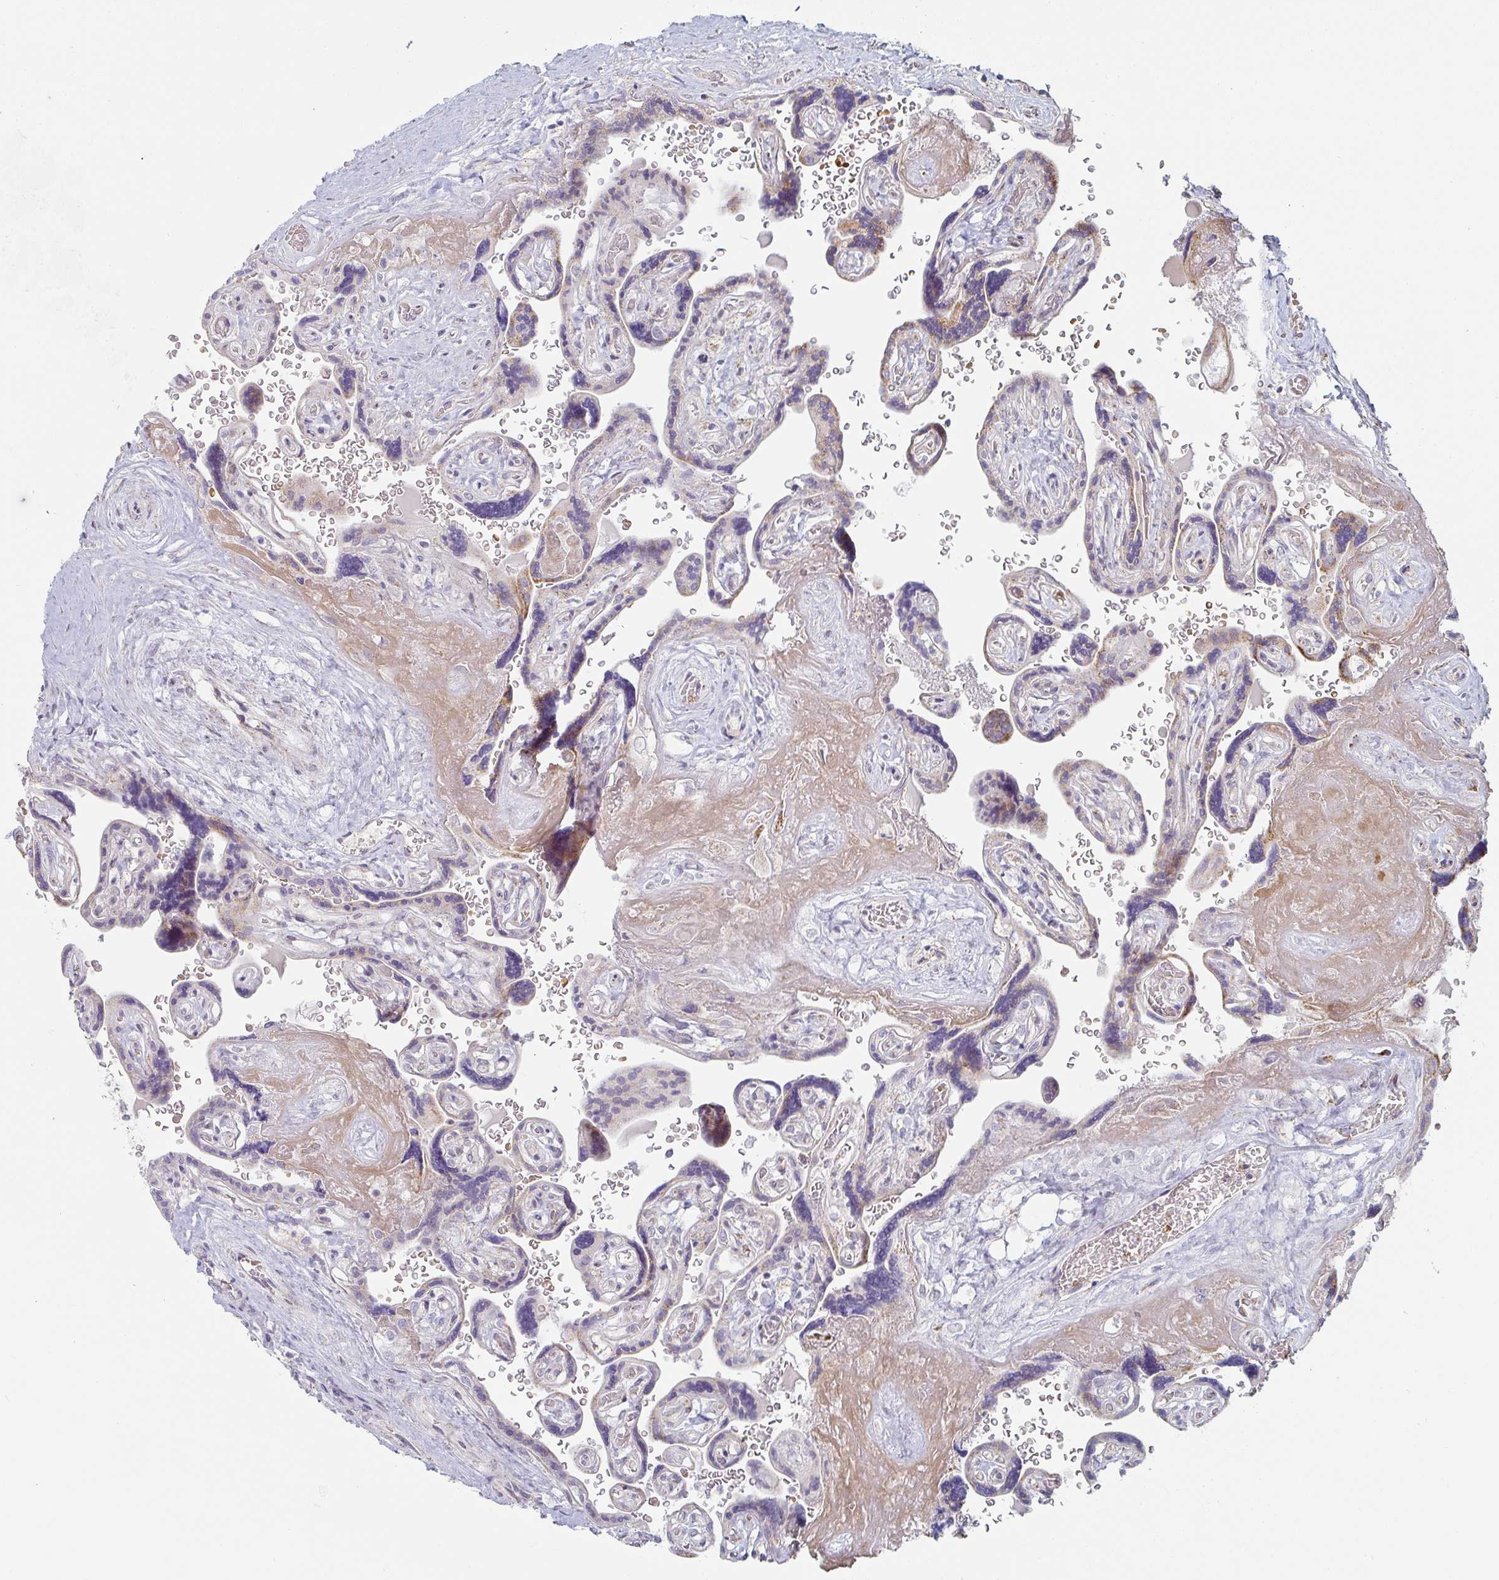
{"staining": {"intensity": "weak", "quantity": "<25%", "location": "cytoplasmic/membranous"}, "tissue": "placenta", "cell_type": "Decidual cells", "image_type": "normal", "snomed": [{"axis": "morphology", "description": "Normal tissue, NOS"}, {"axis": "topography", "description": "Placenta"}], "caption": "DAB (3,3'-diaminobenzidine) immunohistochemical staining of benign placenta demonstrates no significant positivity in decidual cells. (DAB (3,3'-diaminobenzidine) immunohistochemistry with hematoxylin counter stain).", "gene": "ZNF526", "patient": {"sex": "female", "age": 32}}